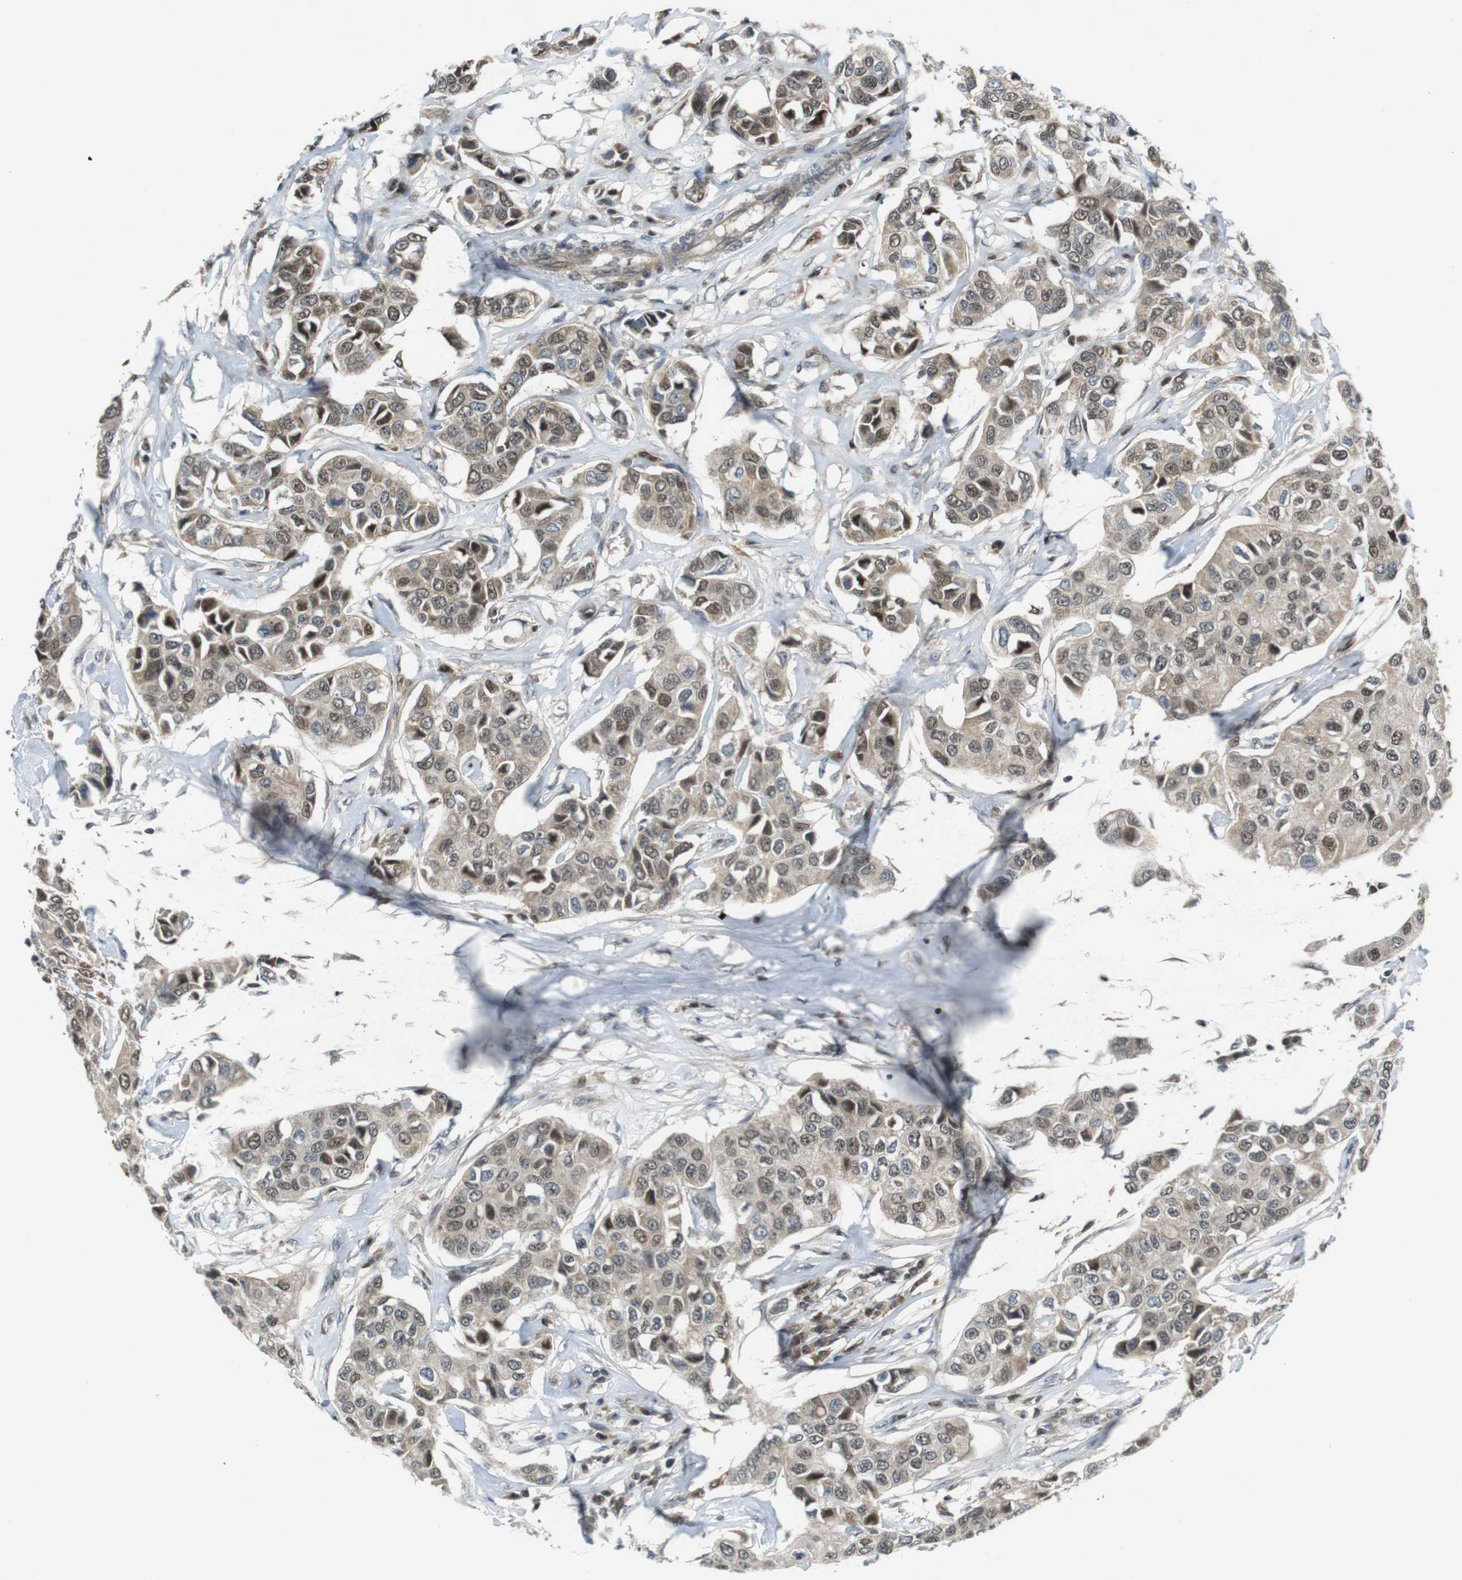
{"staining": {"intensity": "moderate", "quantity": ">75%", "location": "cytoplasmic/membranous,nuclear"}, "tissue": "breast cancer", "cell_type": "Tumor cells", "image_type": "cancer", "snomed": [{"axis": "morphology", "description": "Duct carcinoma"}, {"axis": "topography", "description": "Breast"}], "caption": "This is a histology image of immunohistochemistry staining of breast cancer, which shows moderate staining in the cytoplasmic/membranous and nuclear of tumor cells.", "gene": "MAPKAPK5", "patient": {"sex": "female", "age": 80}}